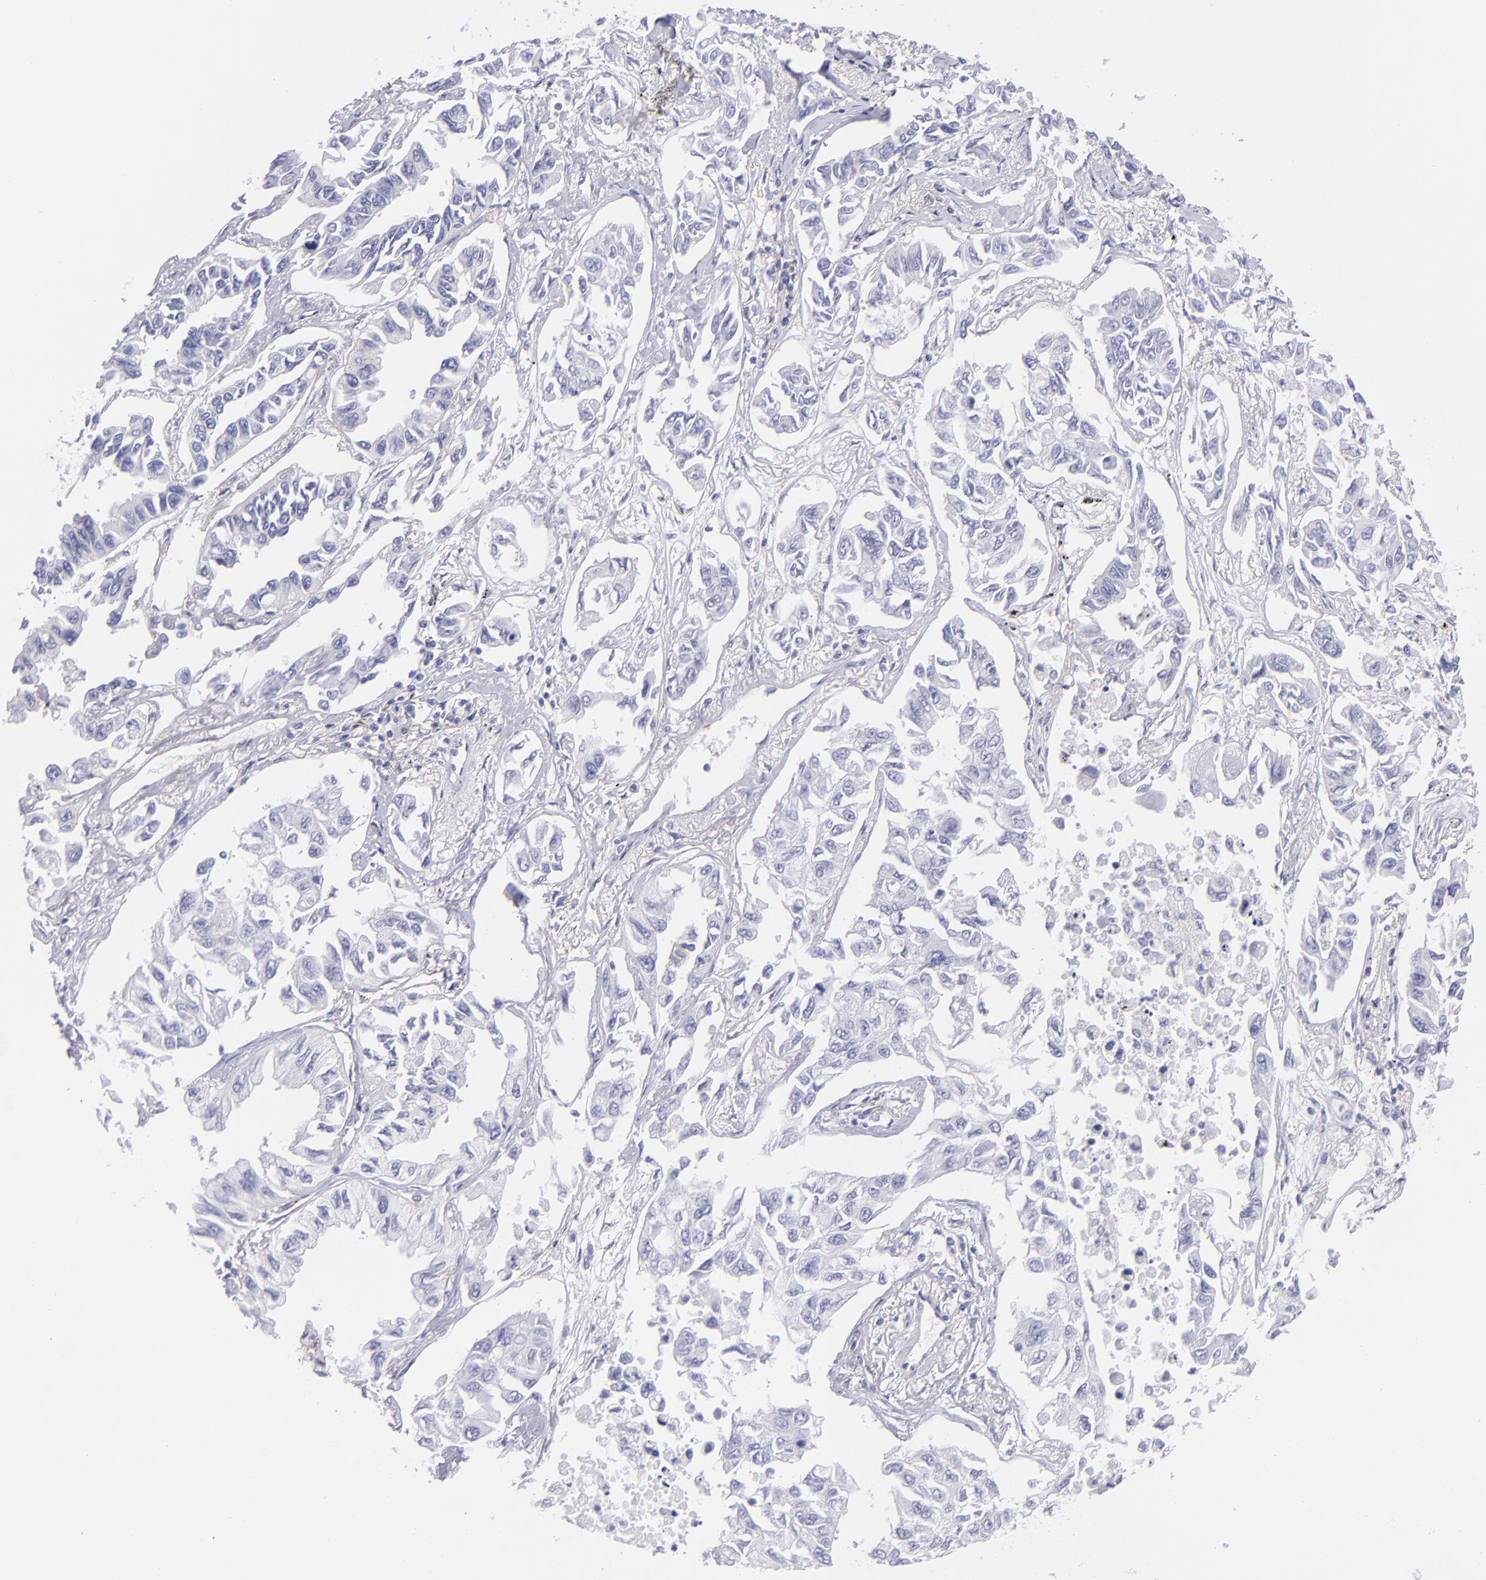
{"staining": {"intensity": "negative", "quantity": "none", "location": "none"}, "tissue": "lung cancer", "cell_type": "Tumor cells", "image_type": "cancer", "snomed": [{"axis": "morphology", "description": "Adenocarcinoma, NOS"}, {"axis": "topography", "description": "Lung"}], "caption": "Micrograph shows no significant protein staining in tumor cells of lung cancer (adenocarcinoma).", "gene": "CD81", "patient": {"sex": "male", "age": 64}}